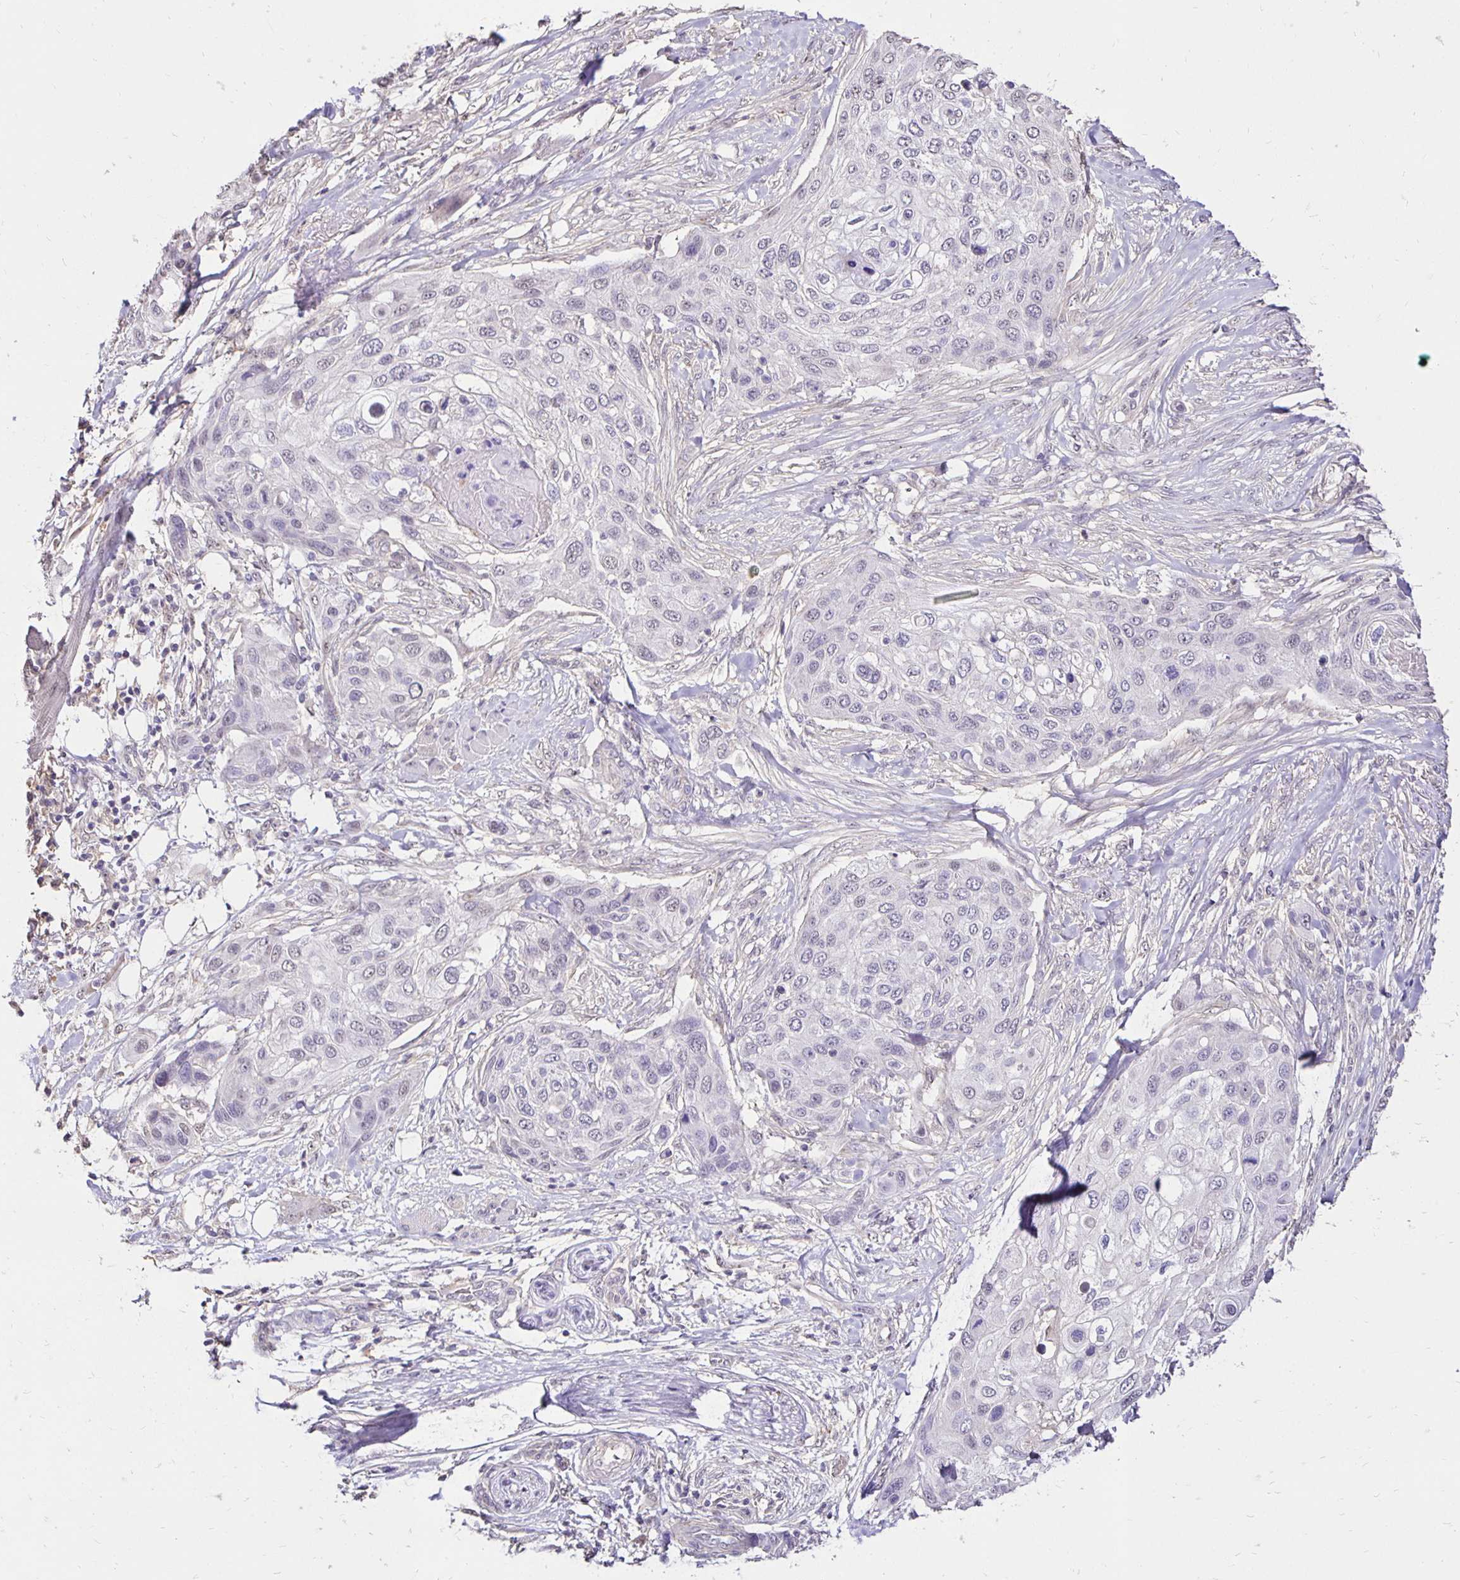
{"staining": {"intensity": "negative", "quantity": "none", "location": "none"}, "tissue": "skin cancer", "cell_type": "Tumor cells", "image_type": "cancer", "snomed": [{"axis": "morphology", "description": "Squamous cell carcinoma, NOS"}, {"axis": "topography", "description": "Skin"}], "caption": "The immunohistochemistry (IHC) photomicrograph has no significant staining in tumor cells of skin cancer (squamous cell carcinoma) tissue. (Stains: DAB IHC with hematoxylin counter stain, Microscopy: brightfield microscopy at high magnification).", "gene": "PNPLA3", "patient": {"sex": "female", "age": 87}}